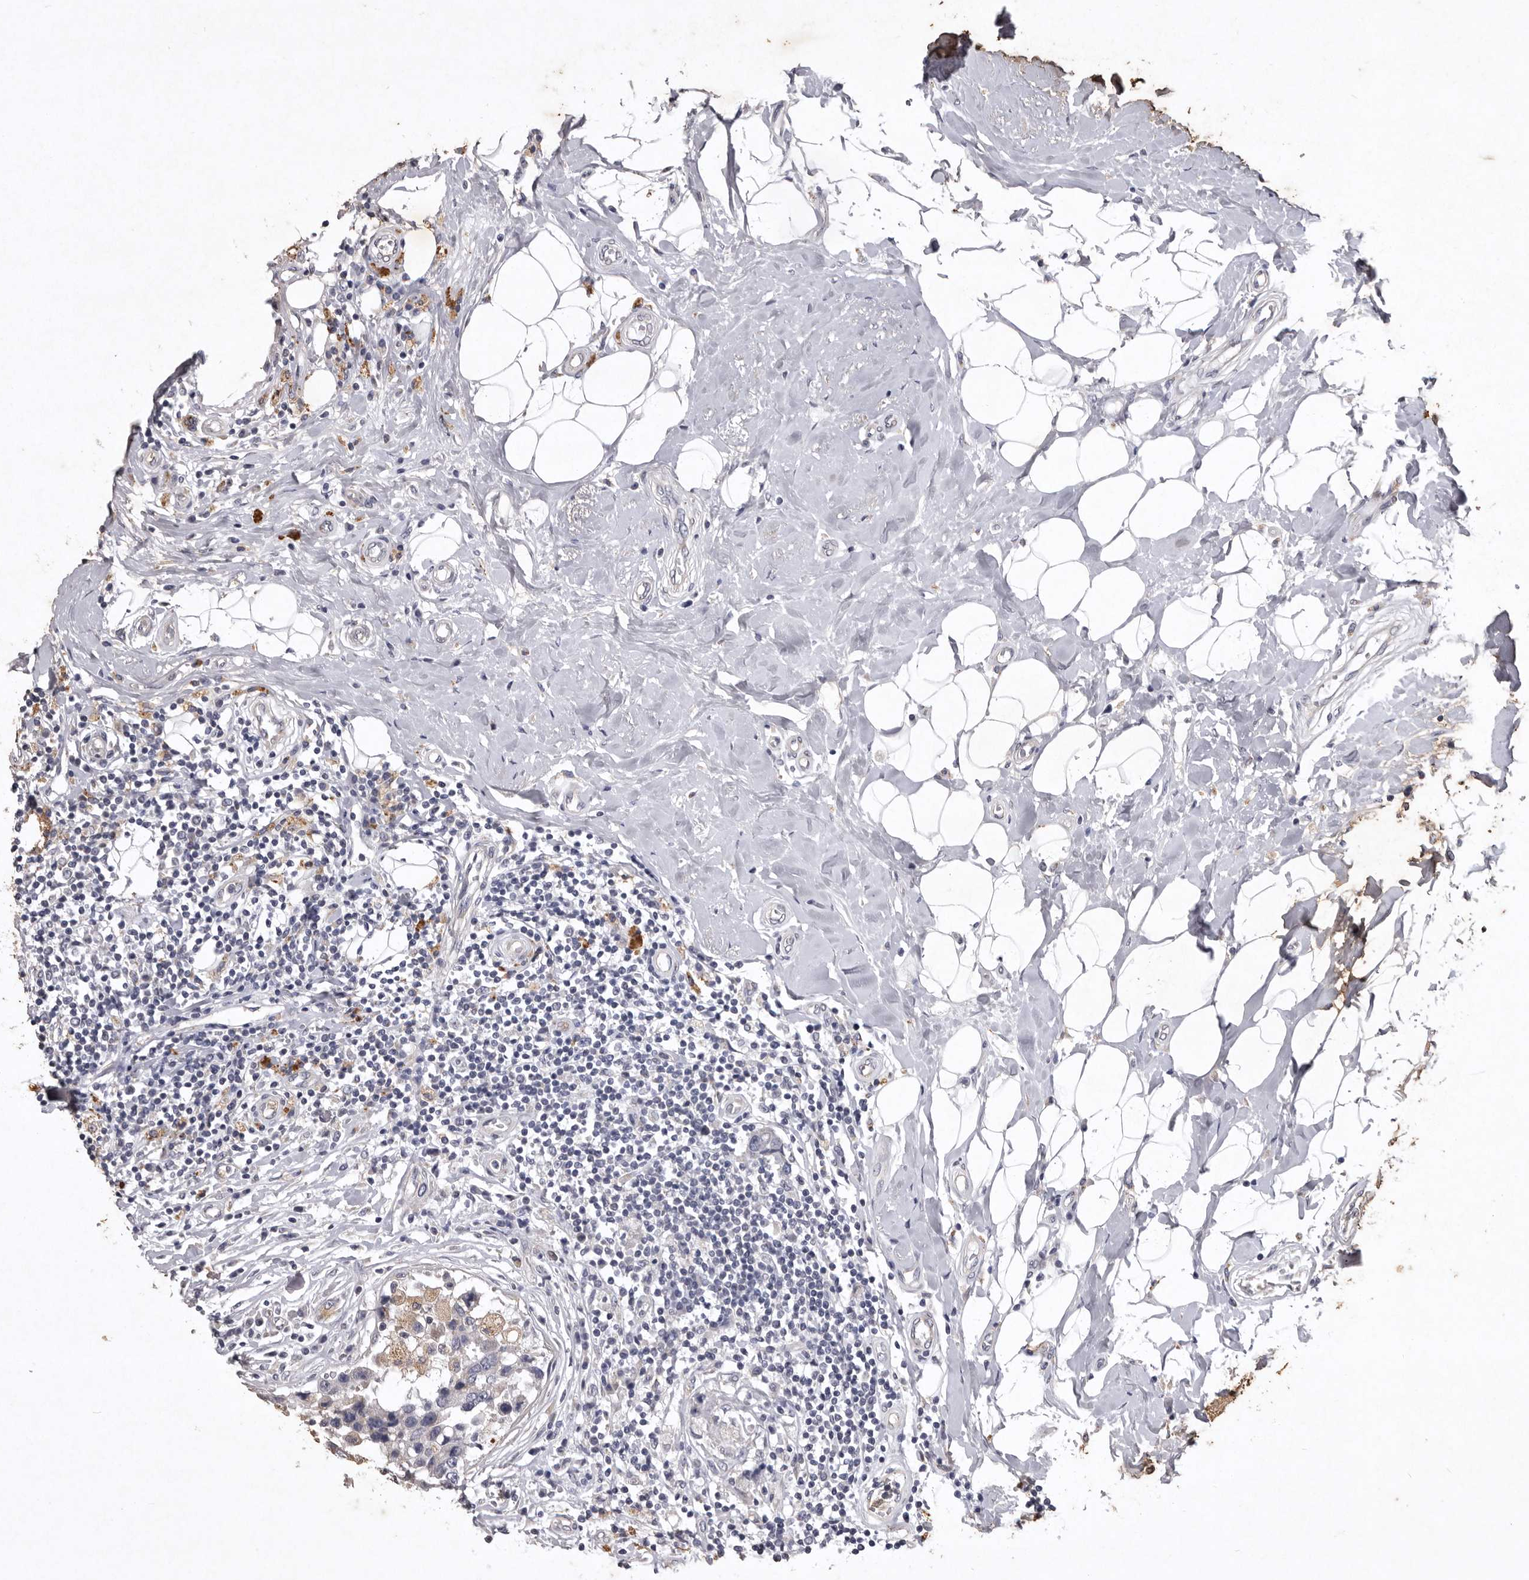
{"staining": {"intensity": "negative", "quantity": "none", "location": "none"}, "tissue": "breast cancer", "cell_type": "Tumor cells", "image_type": "cancer", "snomed": [{"axis": "morphology", "description": "Duct carcinoma"}, {"axis": "topography", "description": "Breast"}], "caption": "Tumor cells are negative for brown protein staining in breast cancer (invasive ductal carcinoma).", "gene": "NKAIN4", "patient": {"sex": "female", "age": 27}}